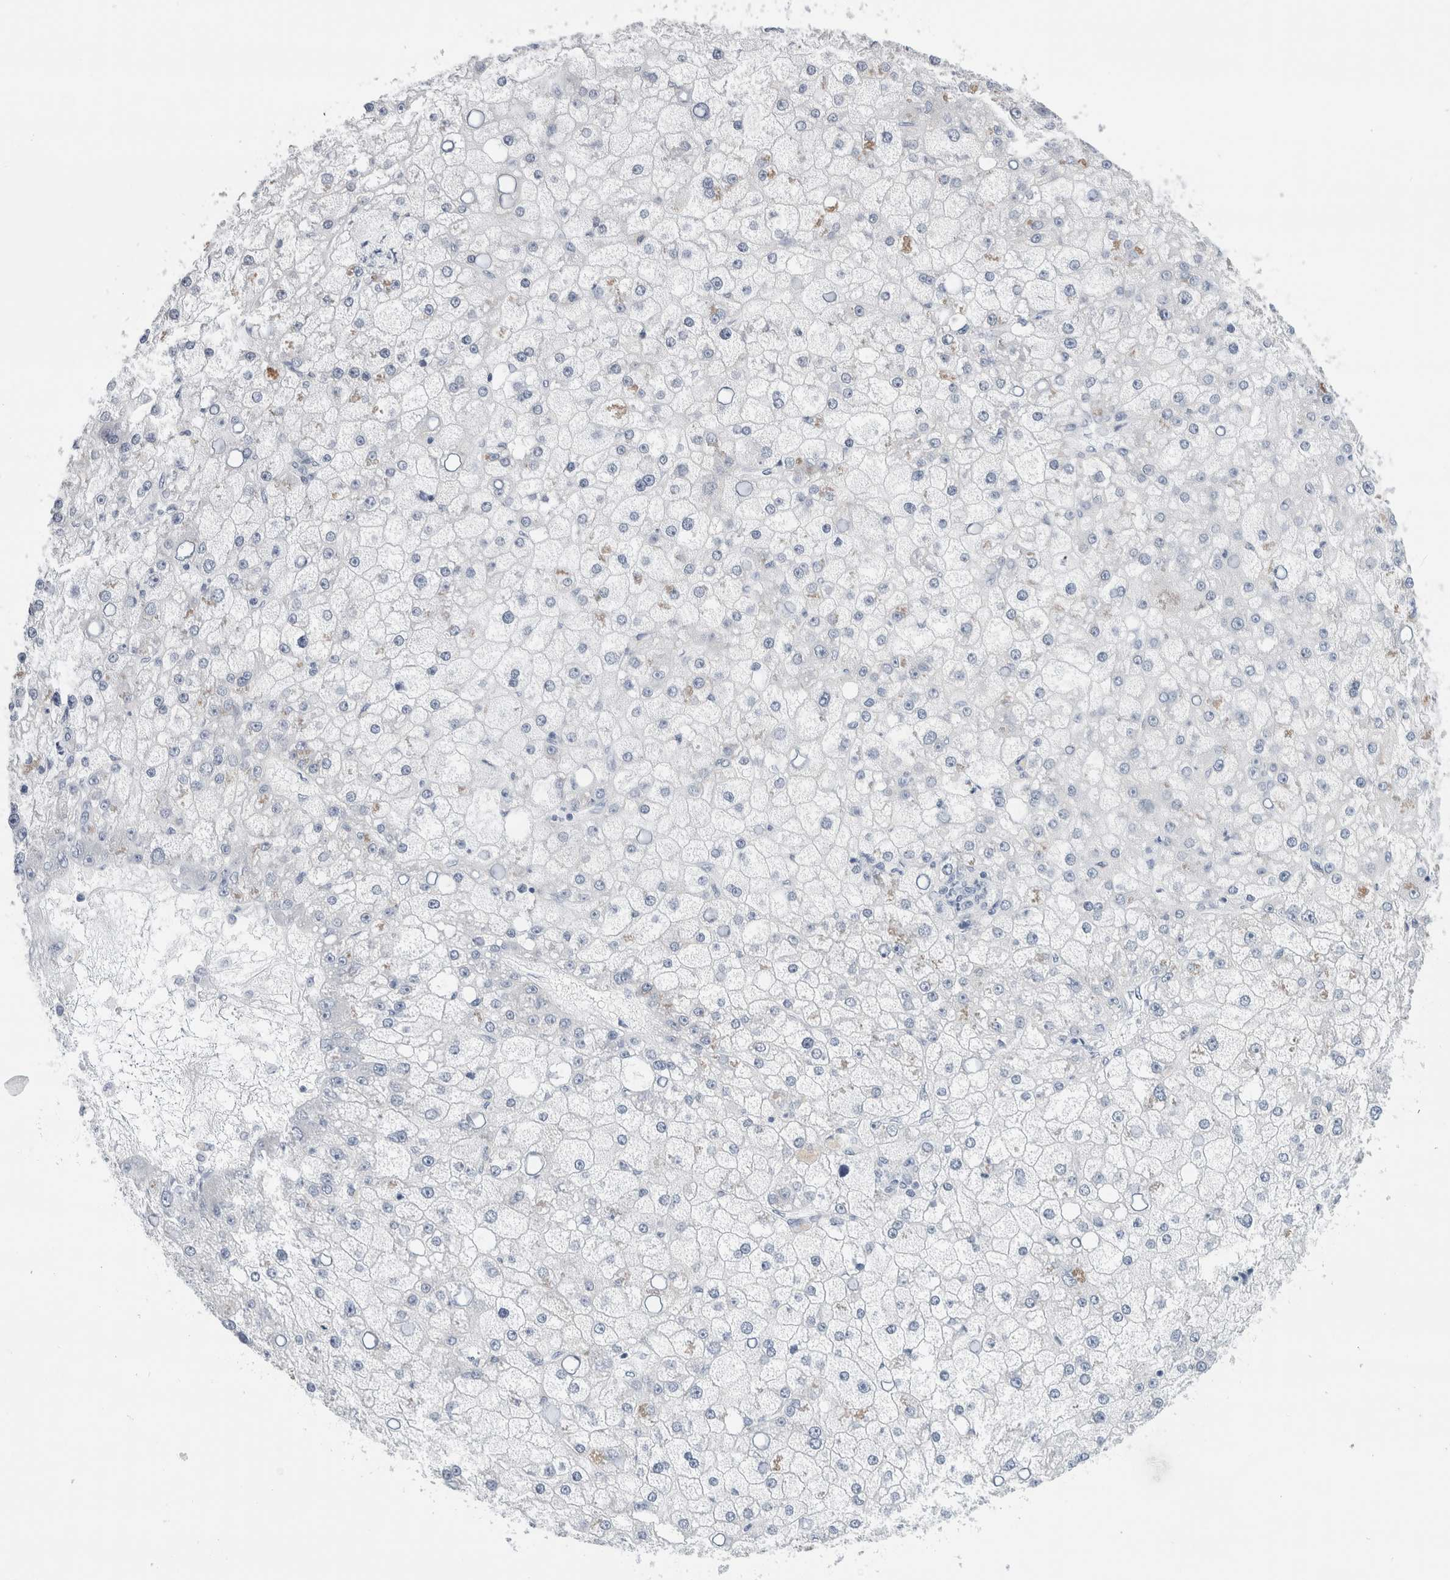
{"staining": {"intensity": "negative", "quantity": "none", "location": "none"}, "tissue": "liver cancer", "cell_type": "Tumor cells", "image_type": "cancer", "snomed": [{"axis": "morphology", "description": "Carcinoma, Hepatocellular, NOS"}, {"axis": "topography", "description": "Liver"}], "caption": "Hepatocellular carcinoma (liver) was stained to show a protein in brown. There is no significant positivity in tumor cells.", "gene": "SLC22A12", "patient": {"sex": "male", "age": 67}}